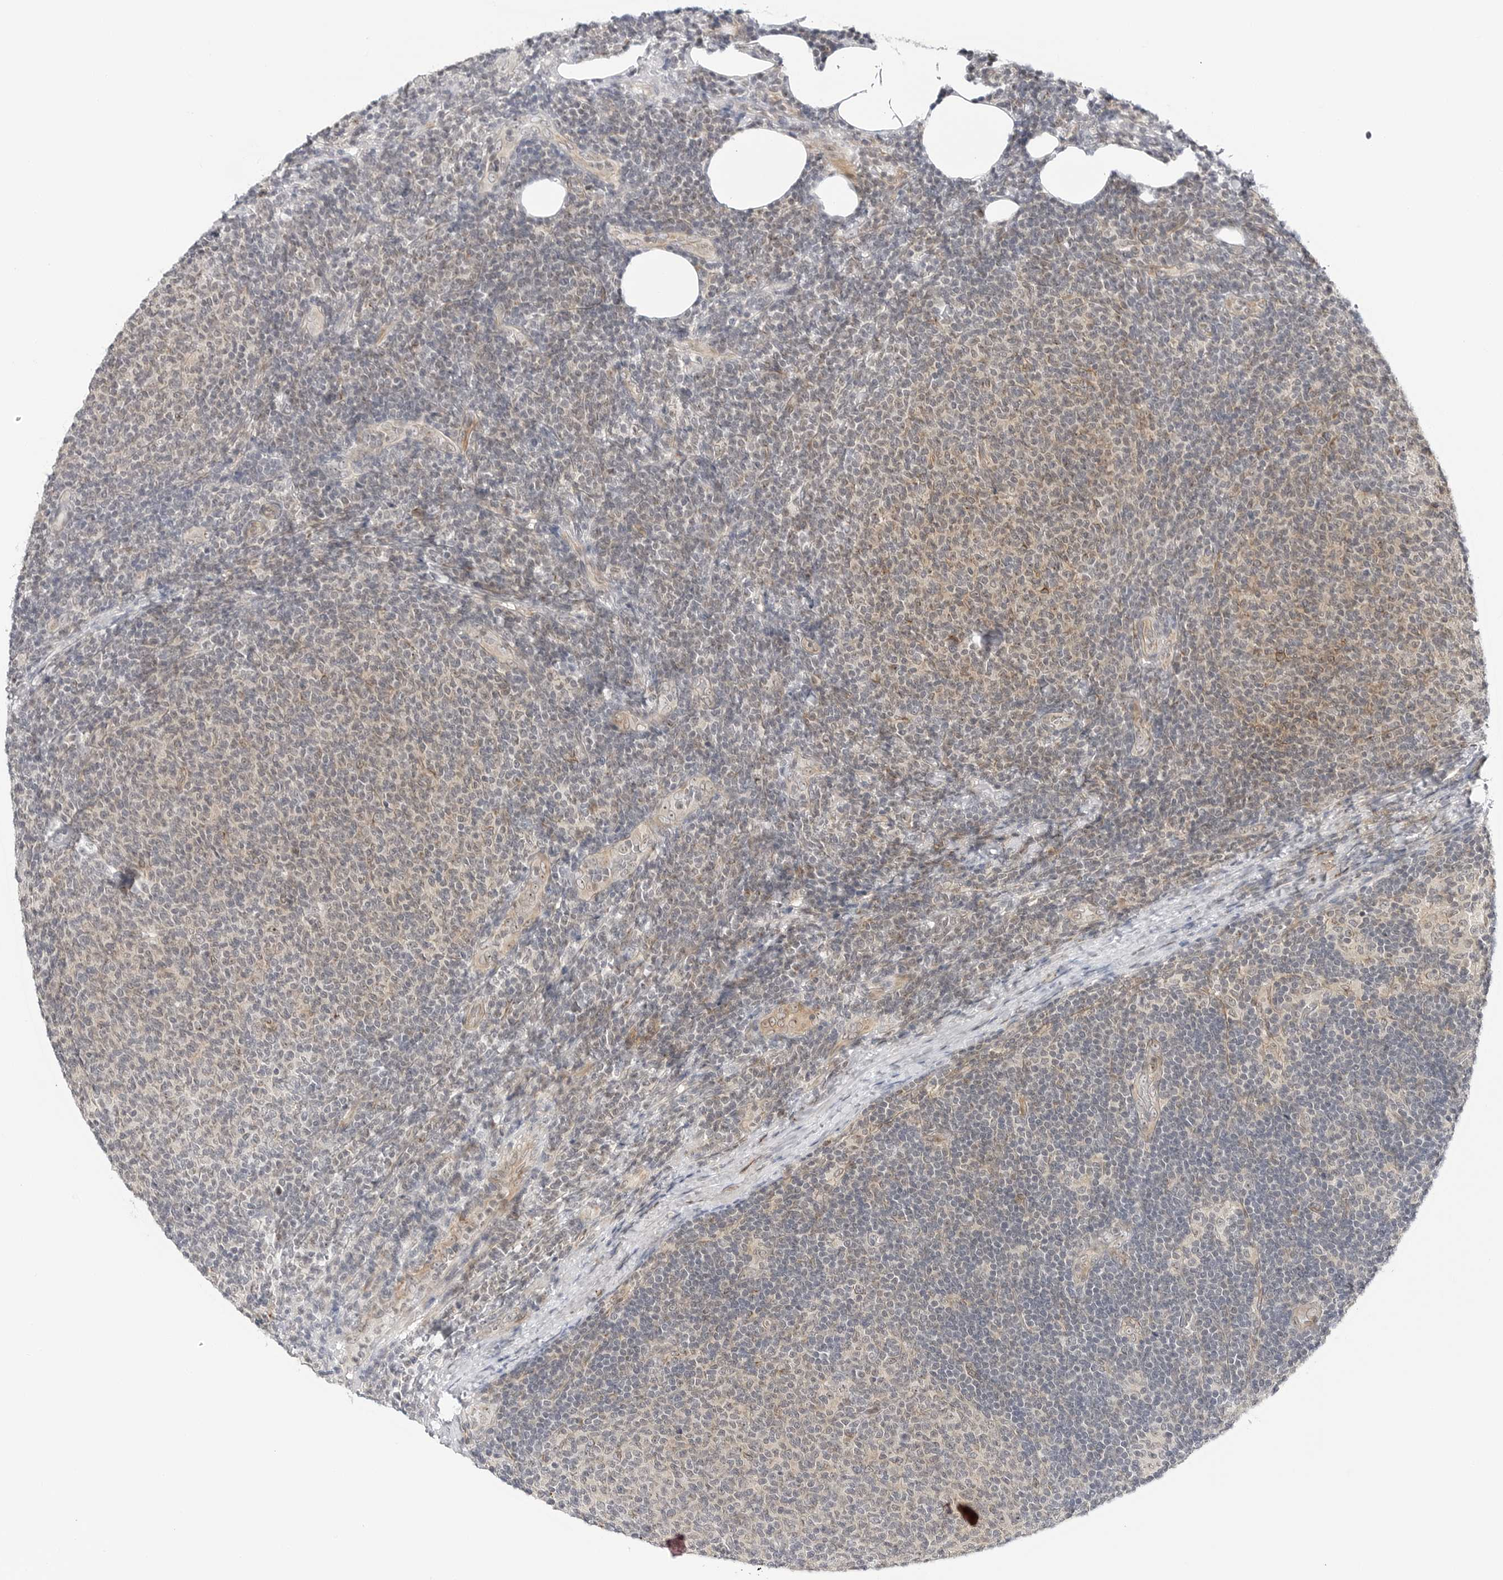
{"staining": {"intensity": "weak", "quantity": "25%-75%", "location": "cytoplasmic/membranous"}, "tissue": "lymphoma", "cell_type": "Tumor cells", "image_type": "cancer", "snomed": [{"axis": "morphology", "description": "Malignant lymphoma, non-Hodgkin's type, Low grade"}, {"axis": "topography", "description": "Lymph node"}], "caption": "Immunohistochemical staining of human low-grade malignant lymphoma, non-Hodgkin's type demonstrates low levels of weak cytoplasmic/membranous protein staining in about 25%-75% of tumor cells.", "gene": "MAP2K5", "patient": {"sex": "male", "age": 66}}